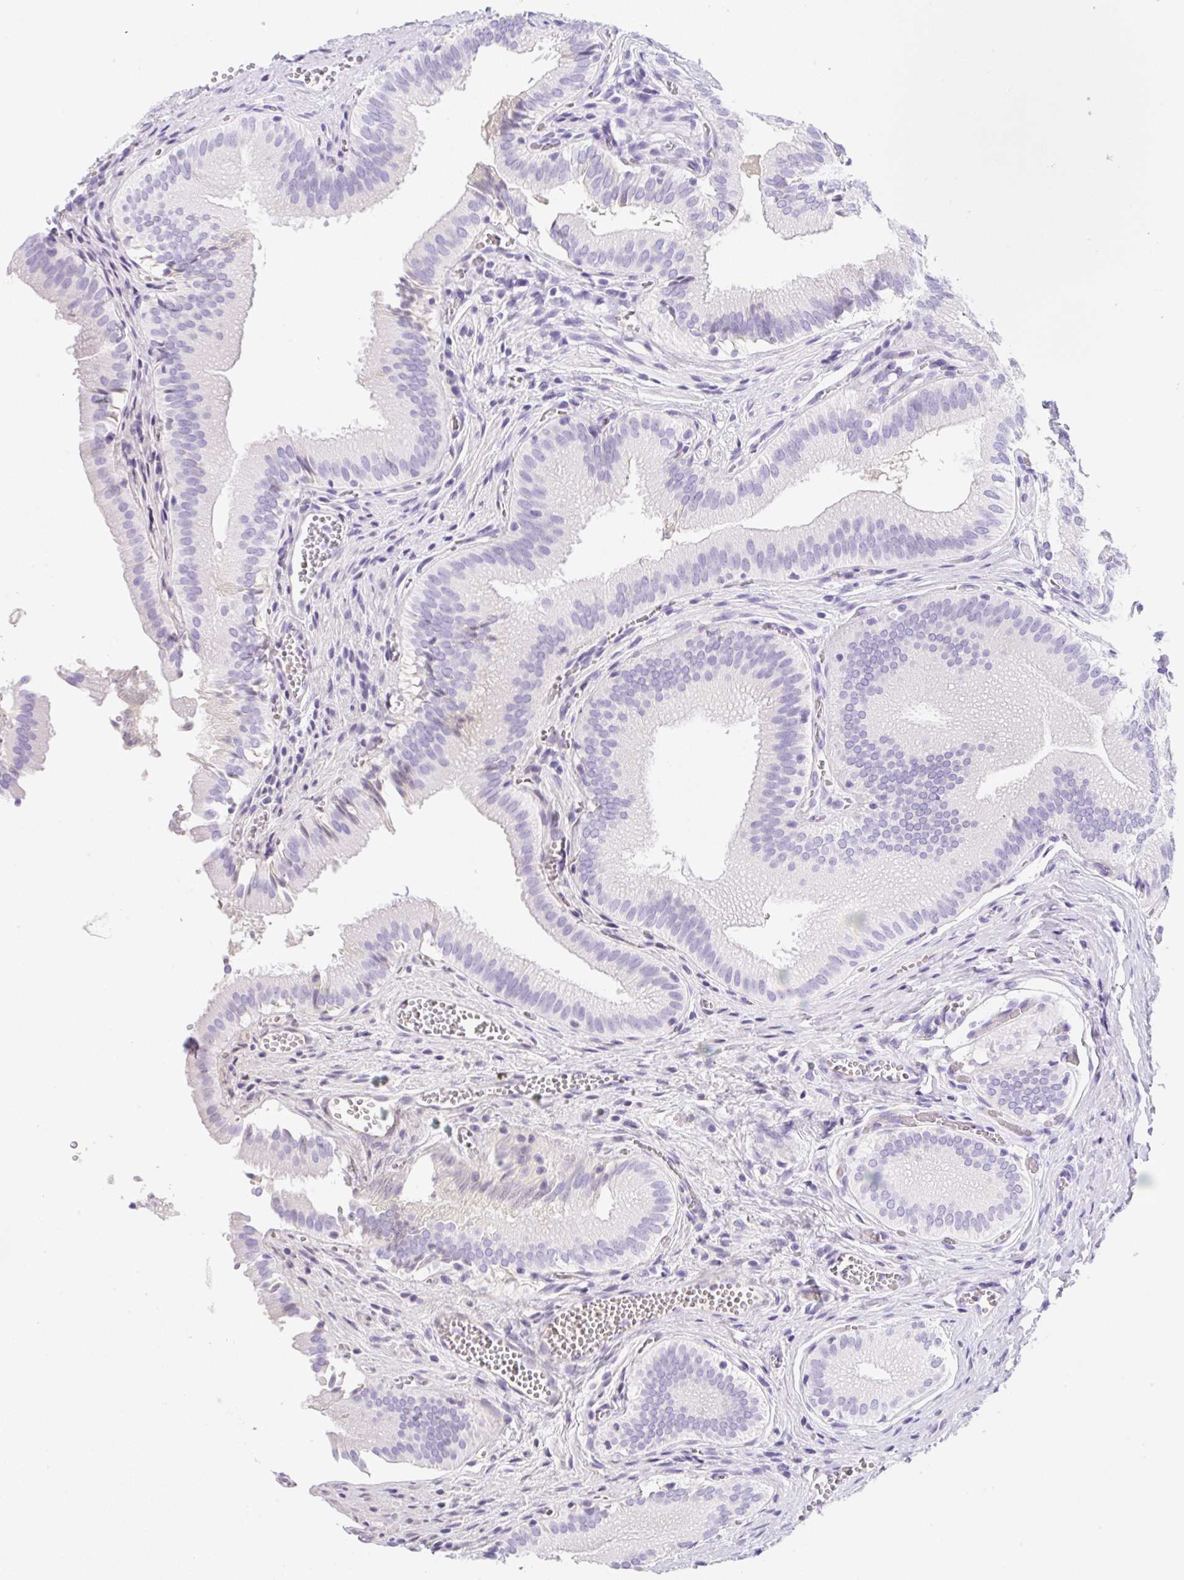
{"staining": {"intensity": "negative", "quantity": "none", "location": "none"}, "tissue": "gallbladder", "cell_type": "Glandular cells", "image_type": "normal", "snomed": [{"axis": "morphology", "description": "Normal tissue, NOS"}, {"axis": "topography", "description": "Gallbladder"}, {"axis": "topography", "description": "Peripheral nerve tissue"}], "caption": "Immunohistochemical staining of unremarkable human gallbladder displays no significant expression in glandular cells. Nuclei are stained in blue.", "gene": "KLK8", "patient": {"sex": "male", "age": 17}}